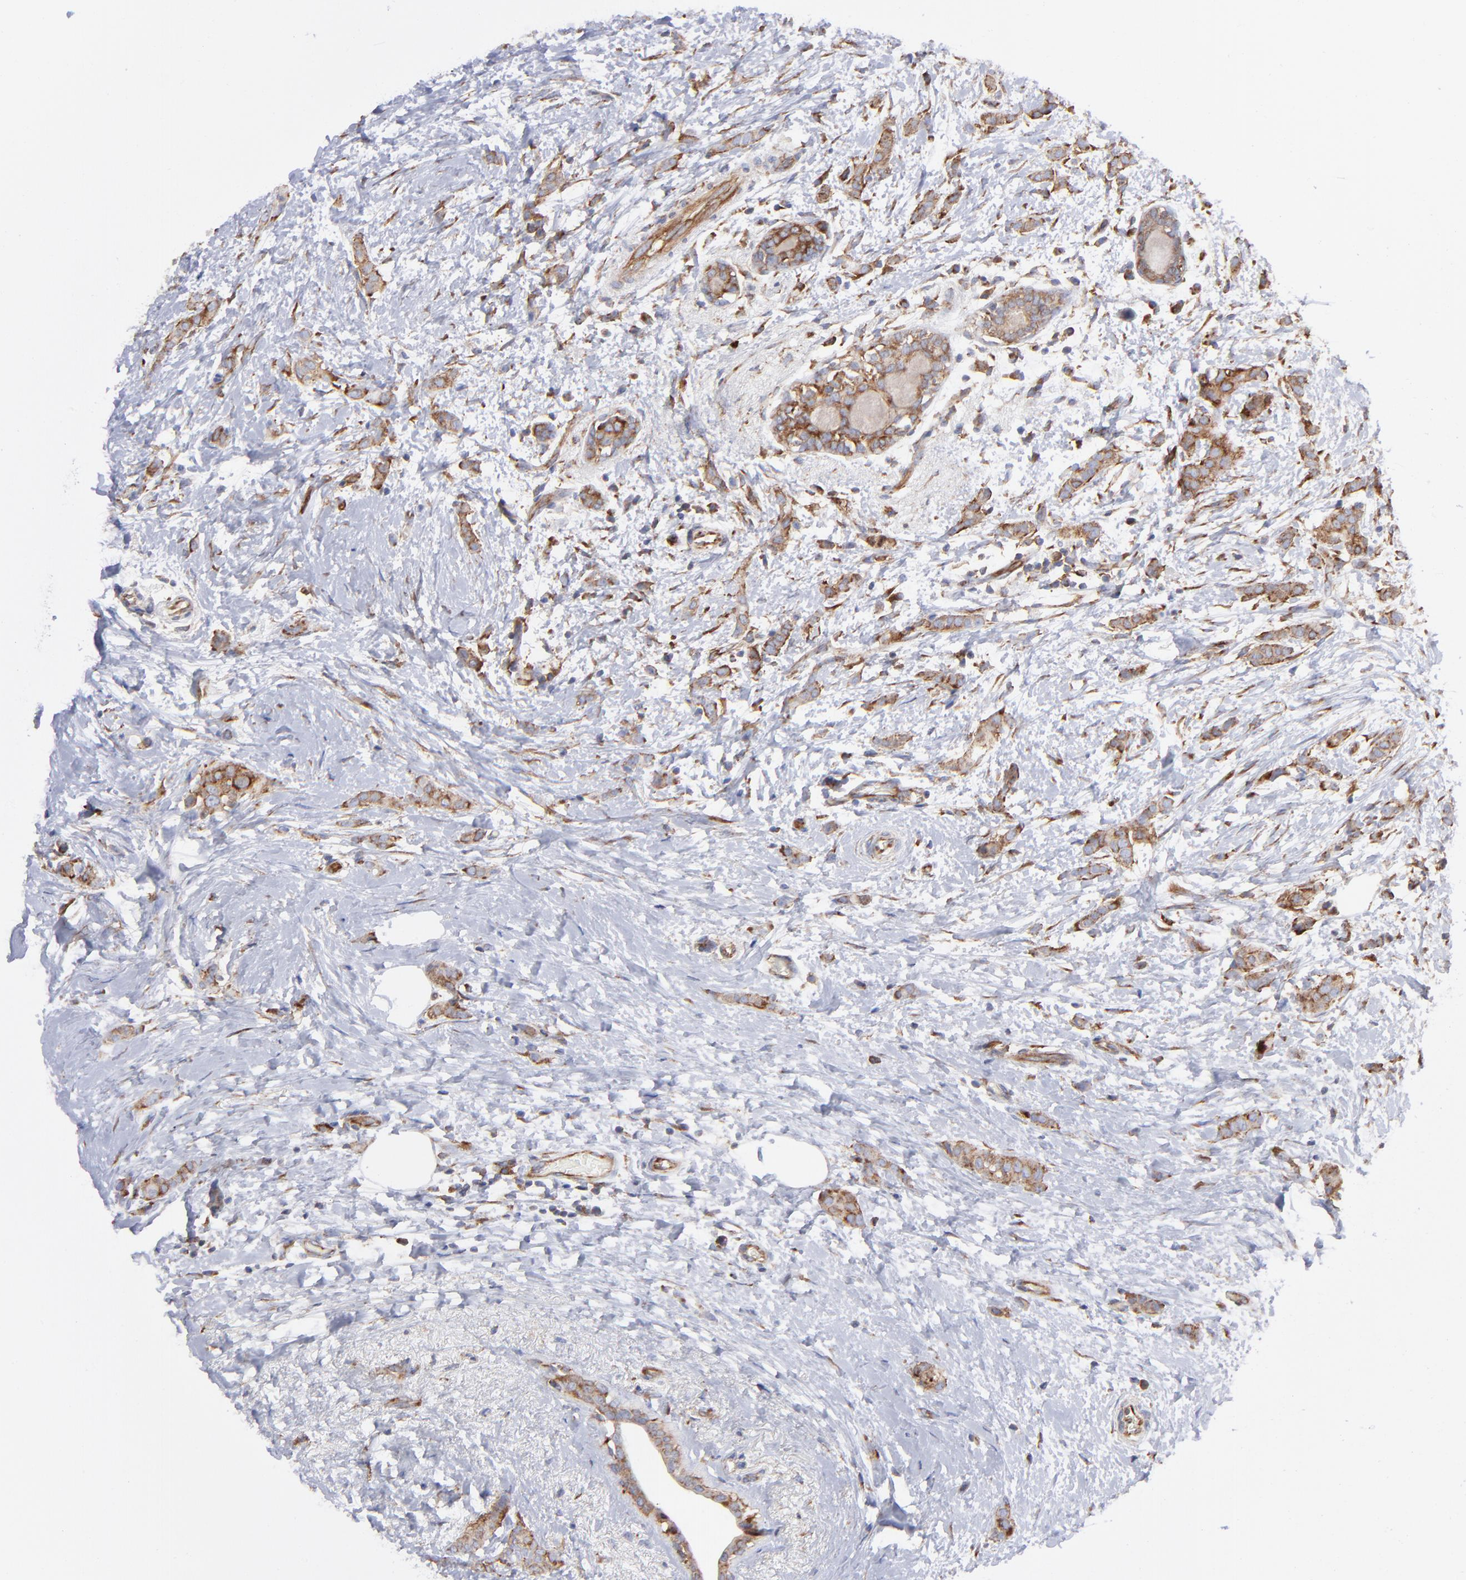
{"staining": {"intensity": "strong", "quantity": ">75%", "location": "cytoplasmic/membranous"}, "tissue": "breast cancer", "cell_type": "Tumor cells", "image_type": "cancer", "snomed": [{"axis": "morphology", "description": "Lobular carcinoma"}, {"axis": "topography", "description": "Breast"}], "caption": "DAB (3,3'-diaminobenzidine) immunohistochemical staining of lobular carcinoma (breast) reveals strong cytoplasmic/membranous protein expression in about >75% of tumor cells.", "gene": "EIF2AK2", "patient": {"sex": "female", "age": 55}}